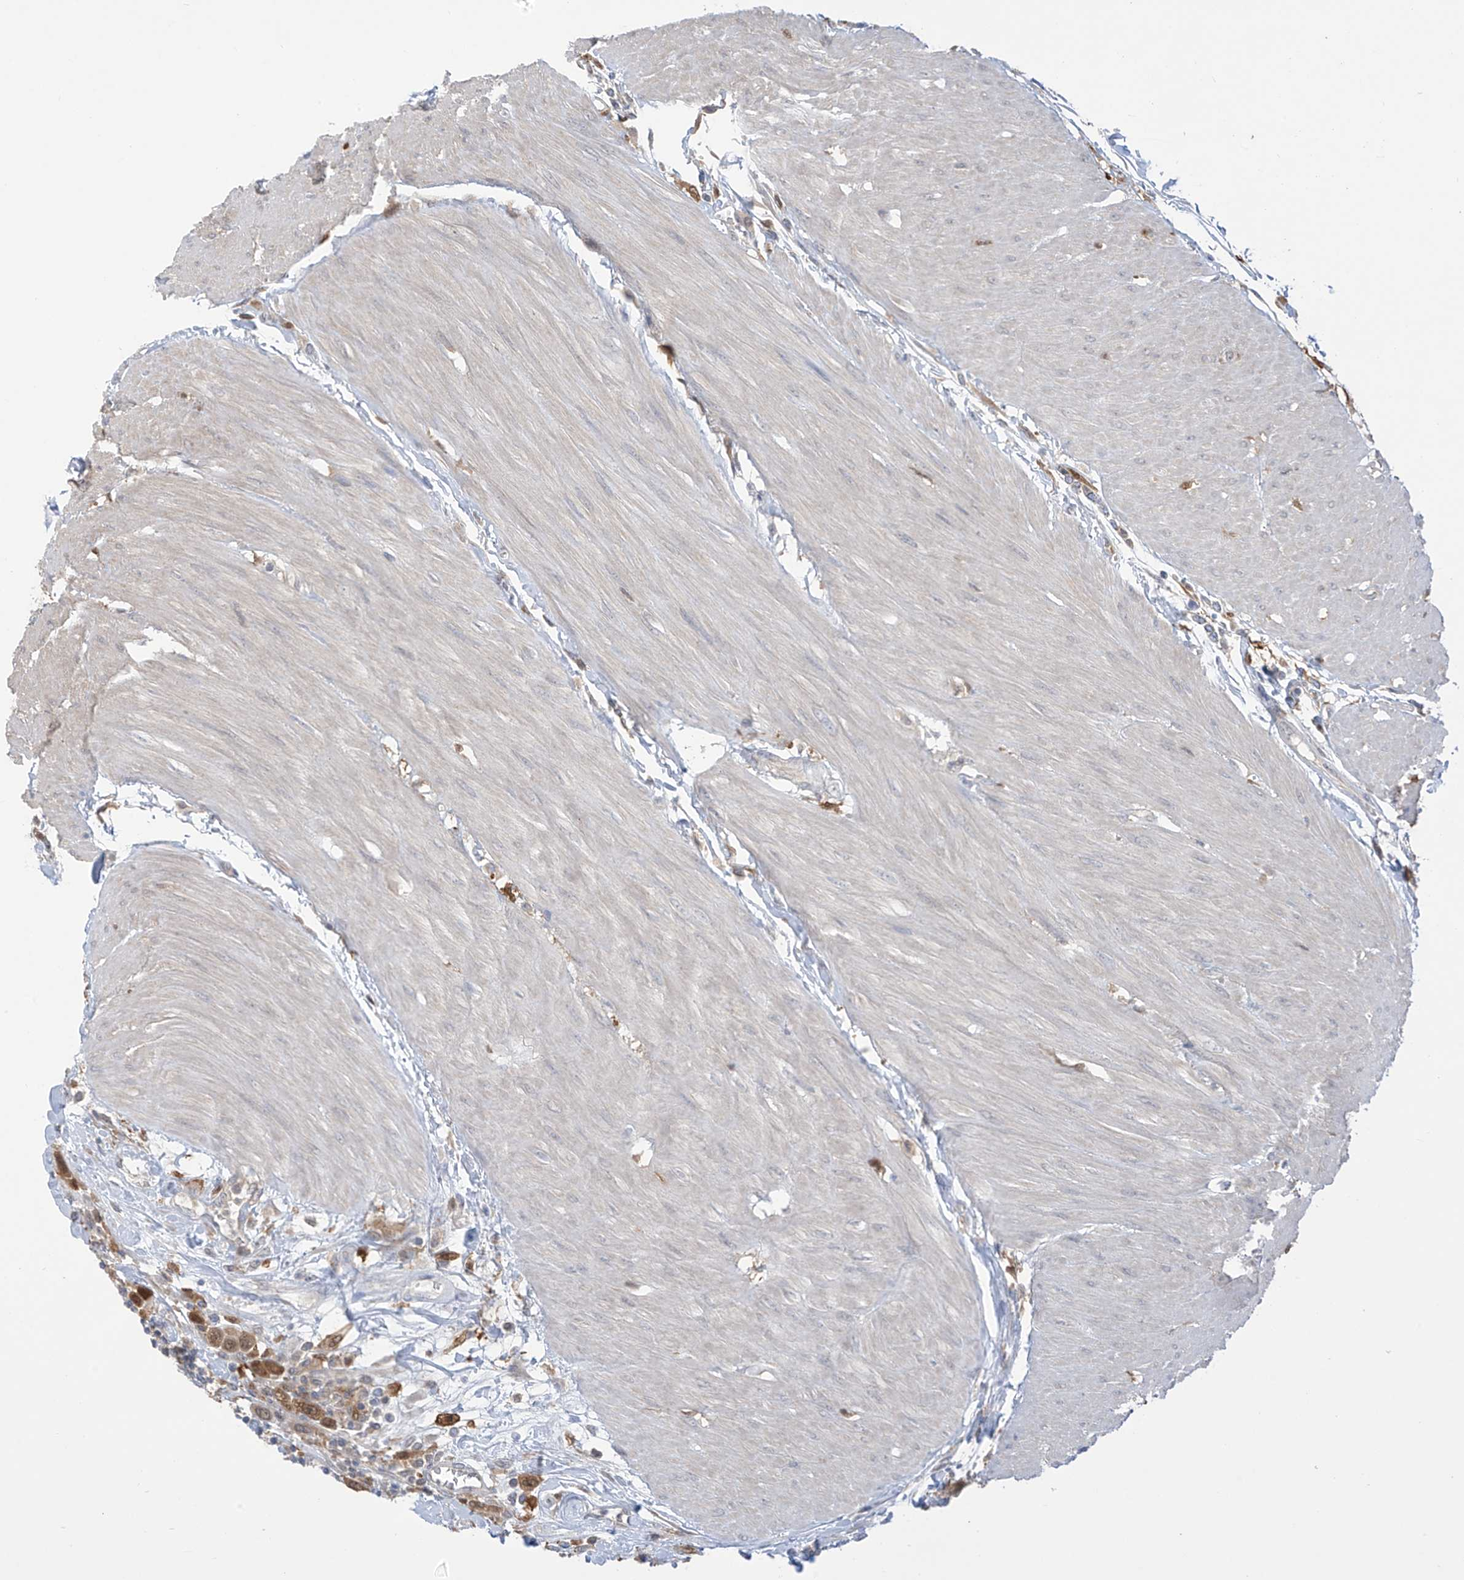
{"staining": {"intensity": "moderate", "quantity": ">75%", "location": "cytoplasmic/membranous,nuclear"}, "tissue": "urothelial cancer", "cell_type": "Tumor cells", "image_type": "cancer", "snomed": [{"axis": "morphology", "description": "Urothelial carcinoma, High grade"}, {"axis": "topography", "description": "Urinary bladder"}], "caption": "Urothelial cancer stained with a brown dye shows moderate cytoplasmic/membranous and nuclear positive positivity in about >75% of tumor cells.", "gene": "IDH1", "patient": {"sex": "male", "age": 50}}